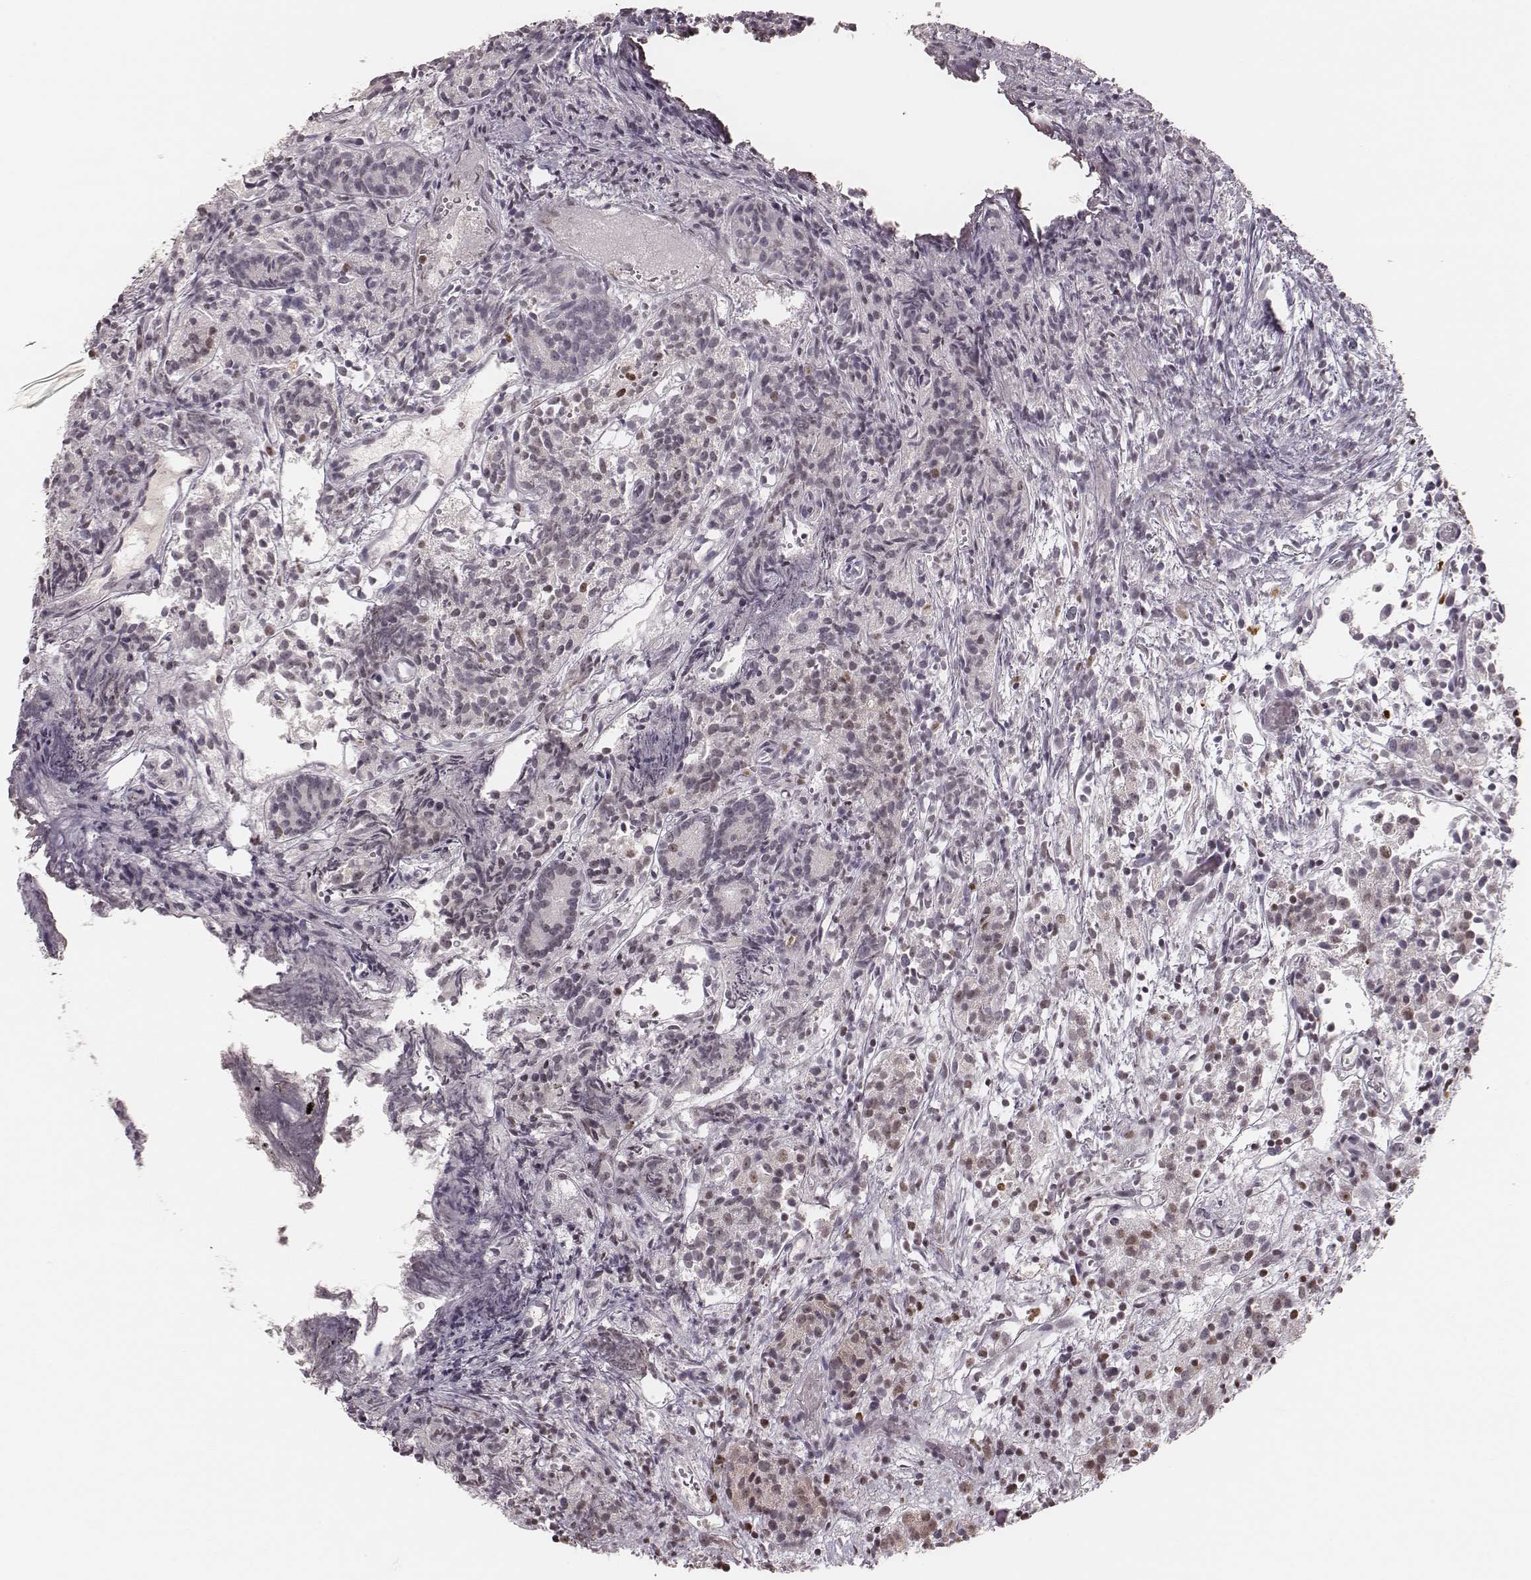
{"staining": {"intensity": "moderate", "quantity": ">75%", "location": "nuclear"}, "tissue": "prostate cancer", "cell_type": "Tumor cells", "image_type": "cancer", "snomed": [{"axis": "morphology", "description": "Adenocarcinoma, High grade"}, {"axis": "topography", "description": "Prostate"}], "caption": "Protein staining by immunohistochemistry (IHC) reveals moderate nuclear expression in approximately >75% of tumor cells in prostate high-grade adenocarcinoma. (IHC, brightfield microscopy, high magnification).", "gene": "PARP1", "patient": {"sex": "male", "age": 53}}